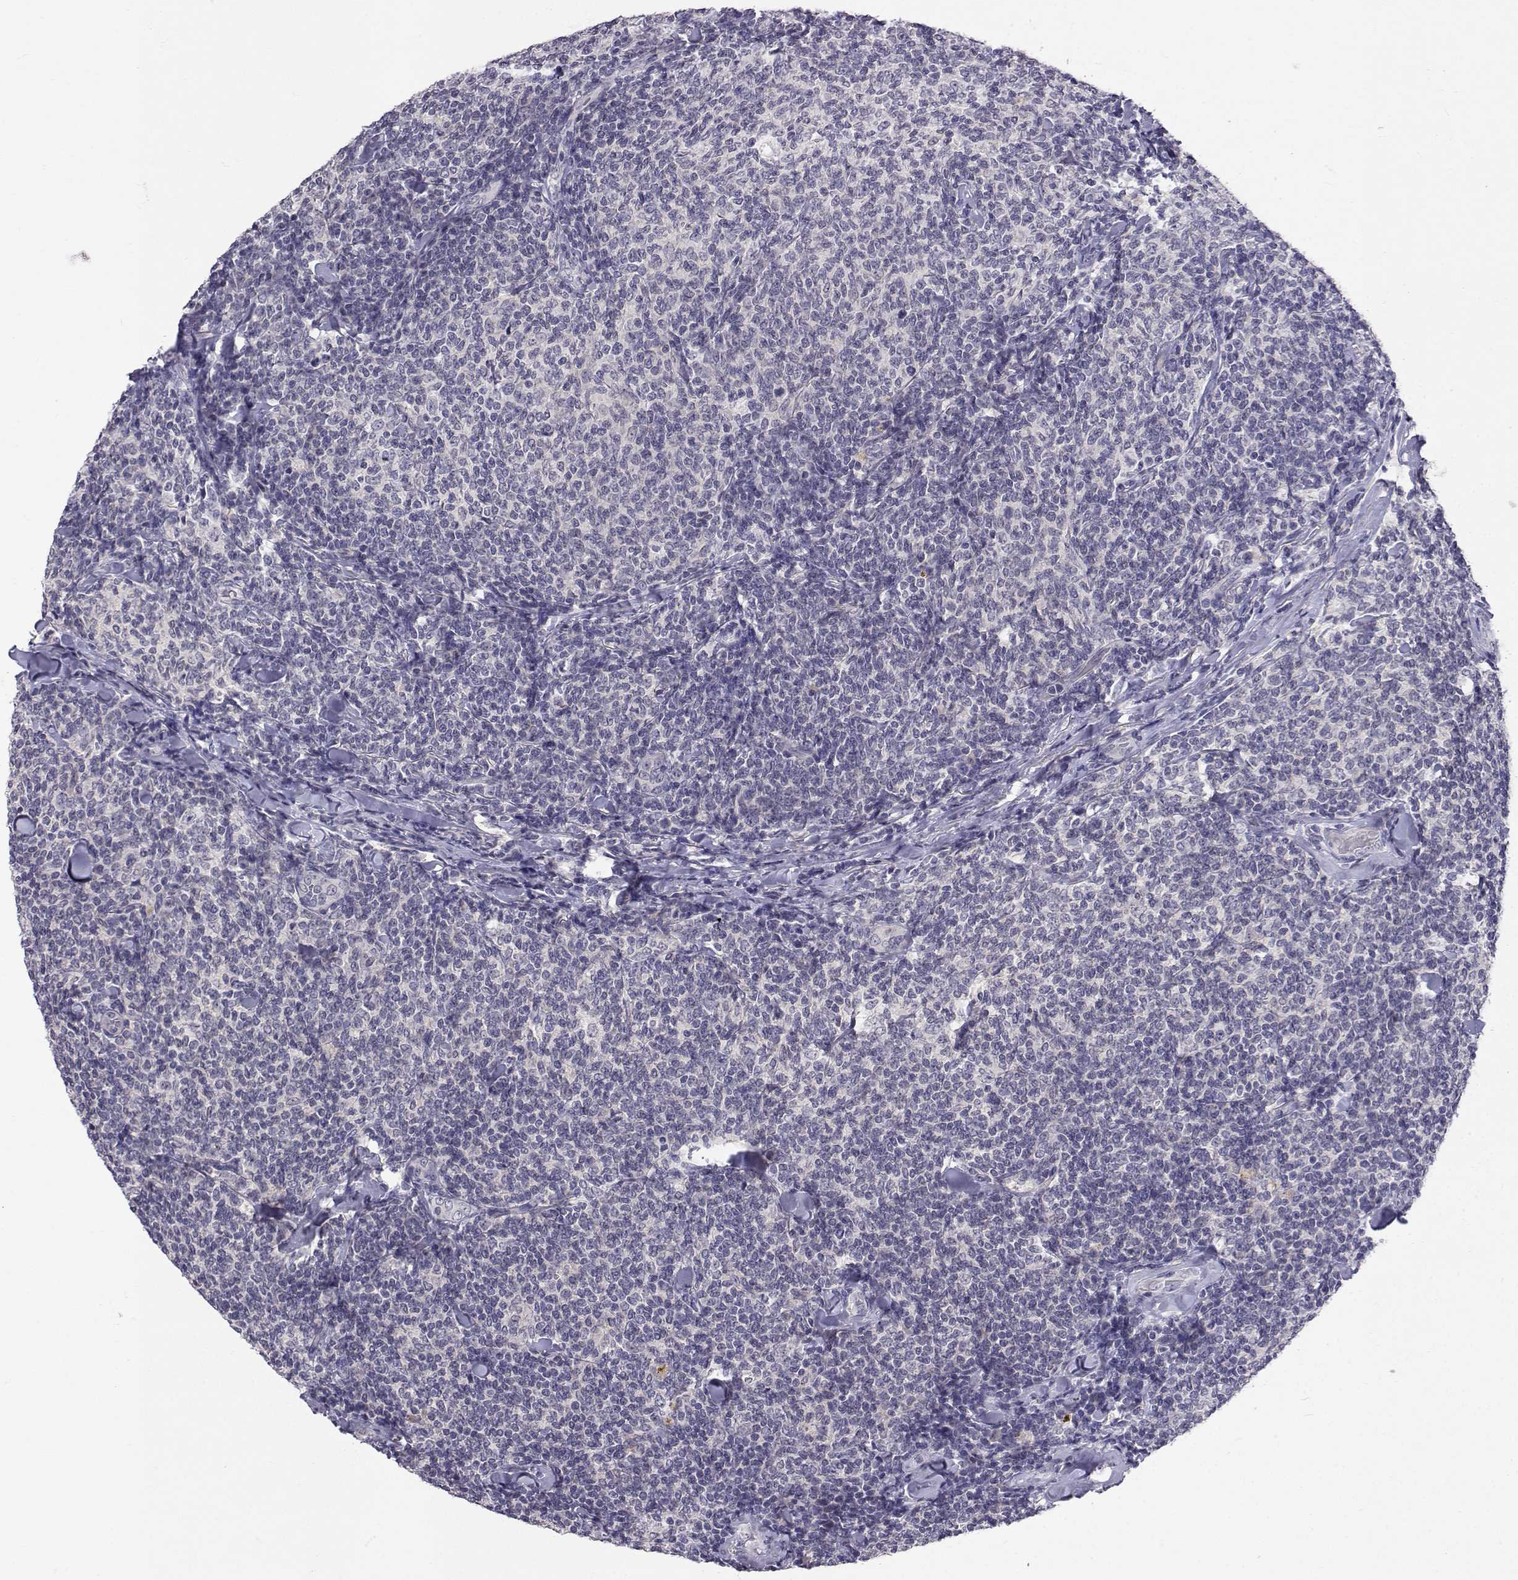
{"staining": {"intensity": "negative", "quantity": "none", "location": "none"}, "tissue": "lymphoma", "cell_type": "Tumor cells", "image_type": "cancer", "snomed": [{"axis": "morphology", "description": "Malignant lymphoma, non-Hodgkin's type, Low grade"}, {"axis": "topography", "description": "Lymph node"}], "caption": "Immunohistochemistry image of malignant lymphoma, non-Hodgkin's type (low-grade) stained for a protein (brown), which displays no expression in tumor cells.", "gene": "SLC6A3", "patient": {"sex": "female", "age": 56}}